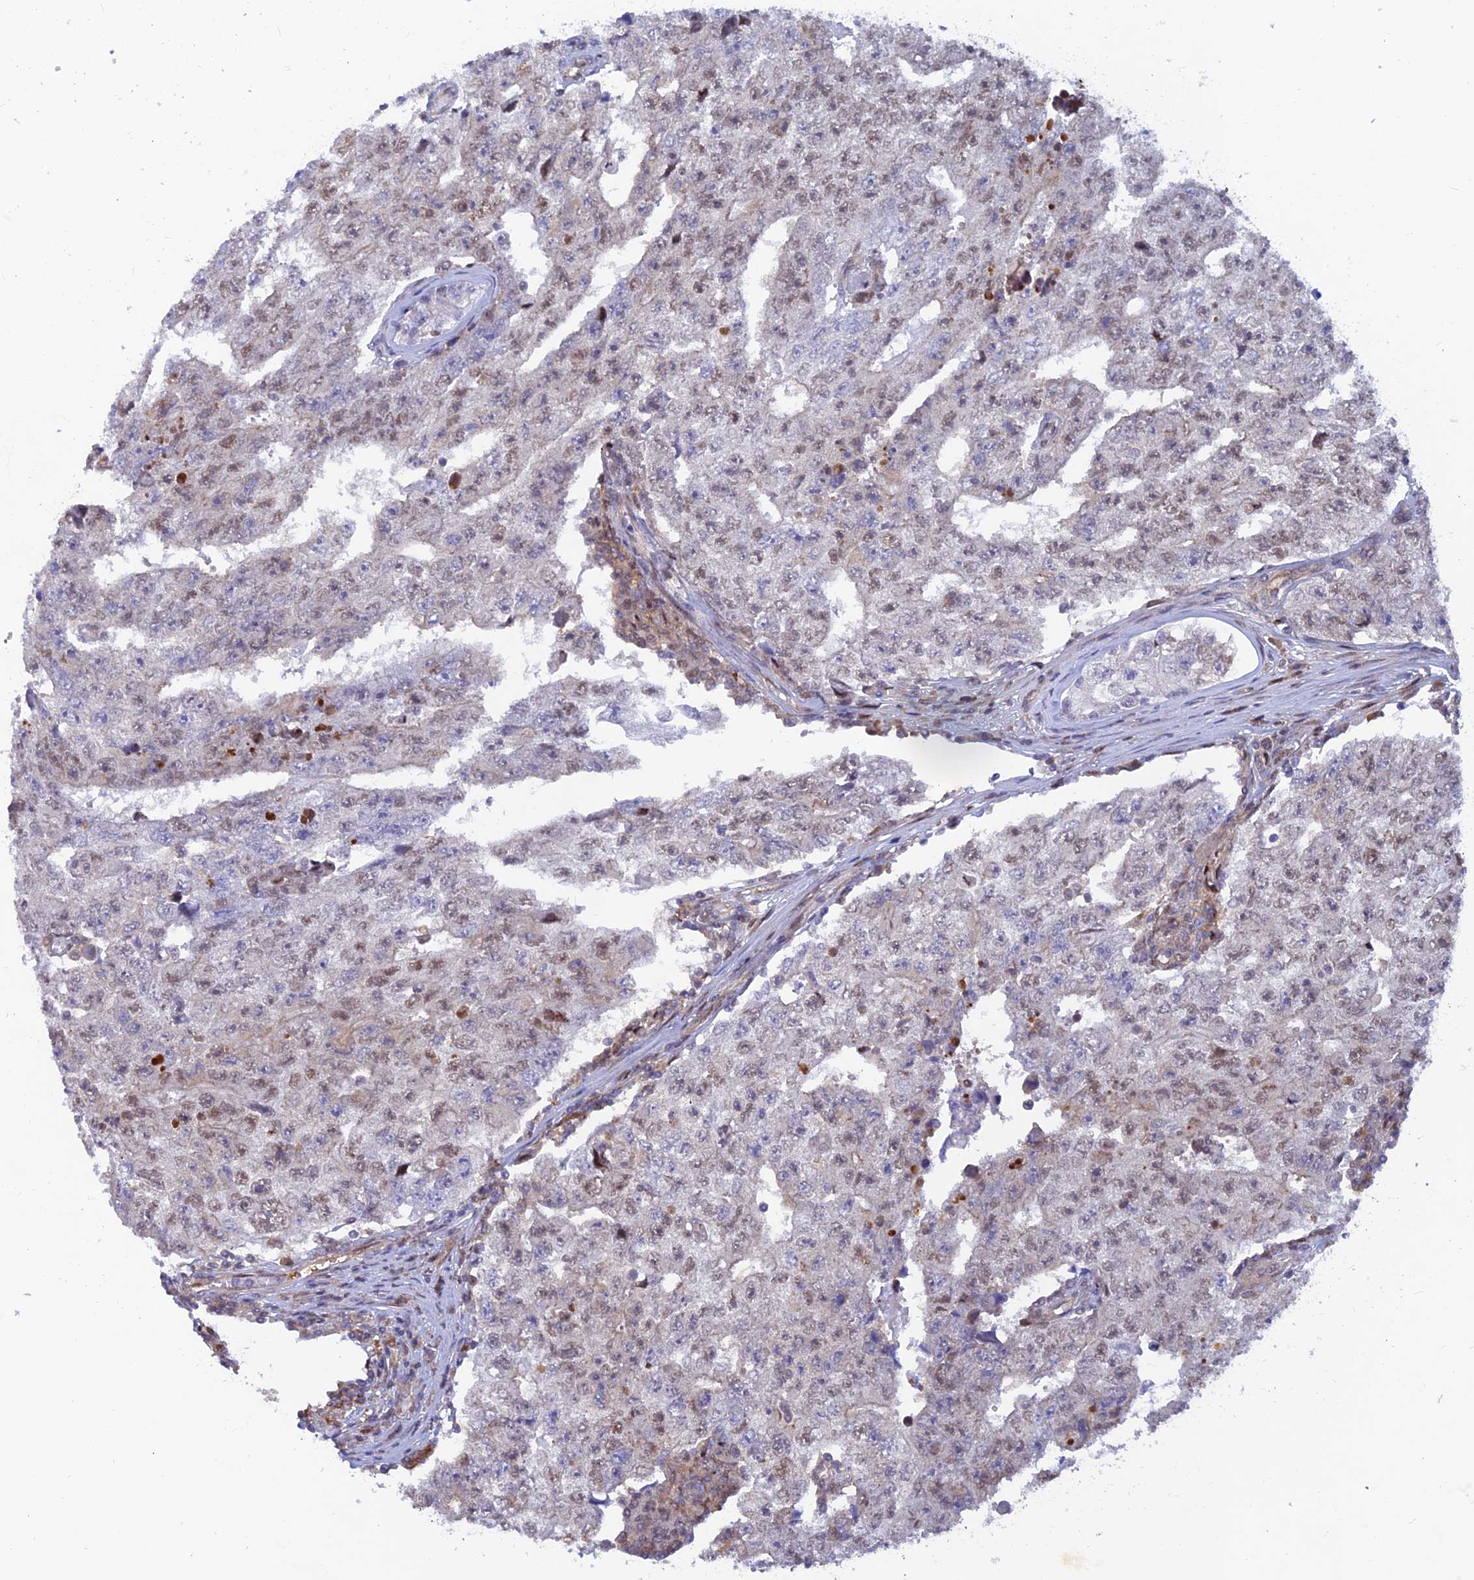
{"staining": {"intensity": "weak", "quantity": "25%-75%", "location": "nuclear"}, "tissue": "testis cancer", "cell_type": "Tumor cells", "image_type": "cancer", "snomed": [{"axis": "morphology", "description": "Carcinoma, Embryonal, NOS"}, {"axis": "topography", "description": "Testis"}], "caption": "Testis cancer stained with a protein marker demonstrates weak staining in tumor cells.", "gene": "DNAJC16", "patient": {"sex": "male", "age": 17}}